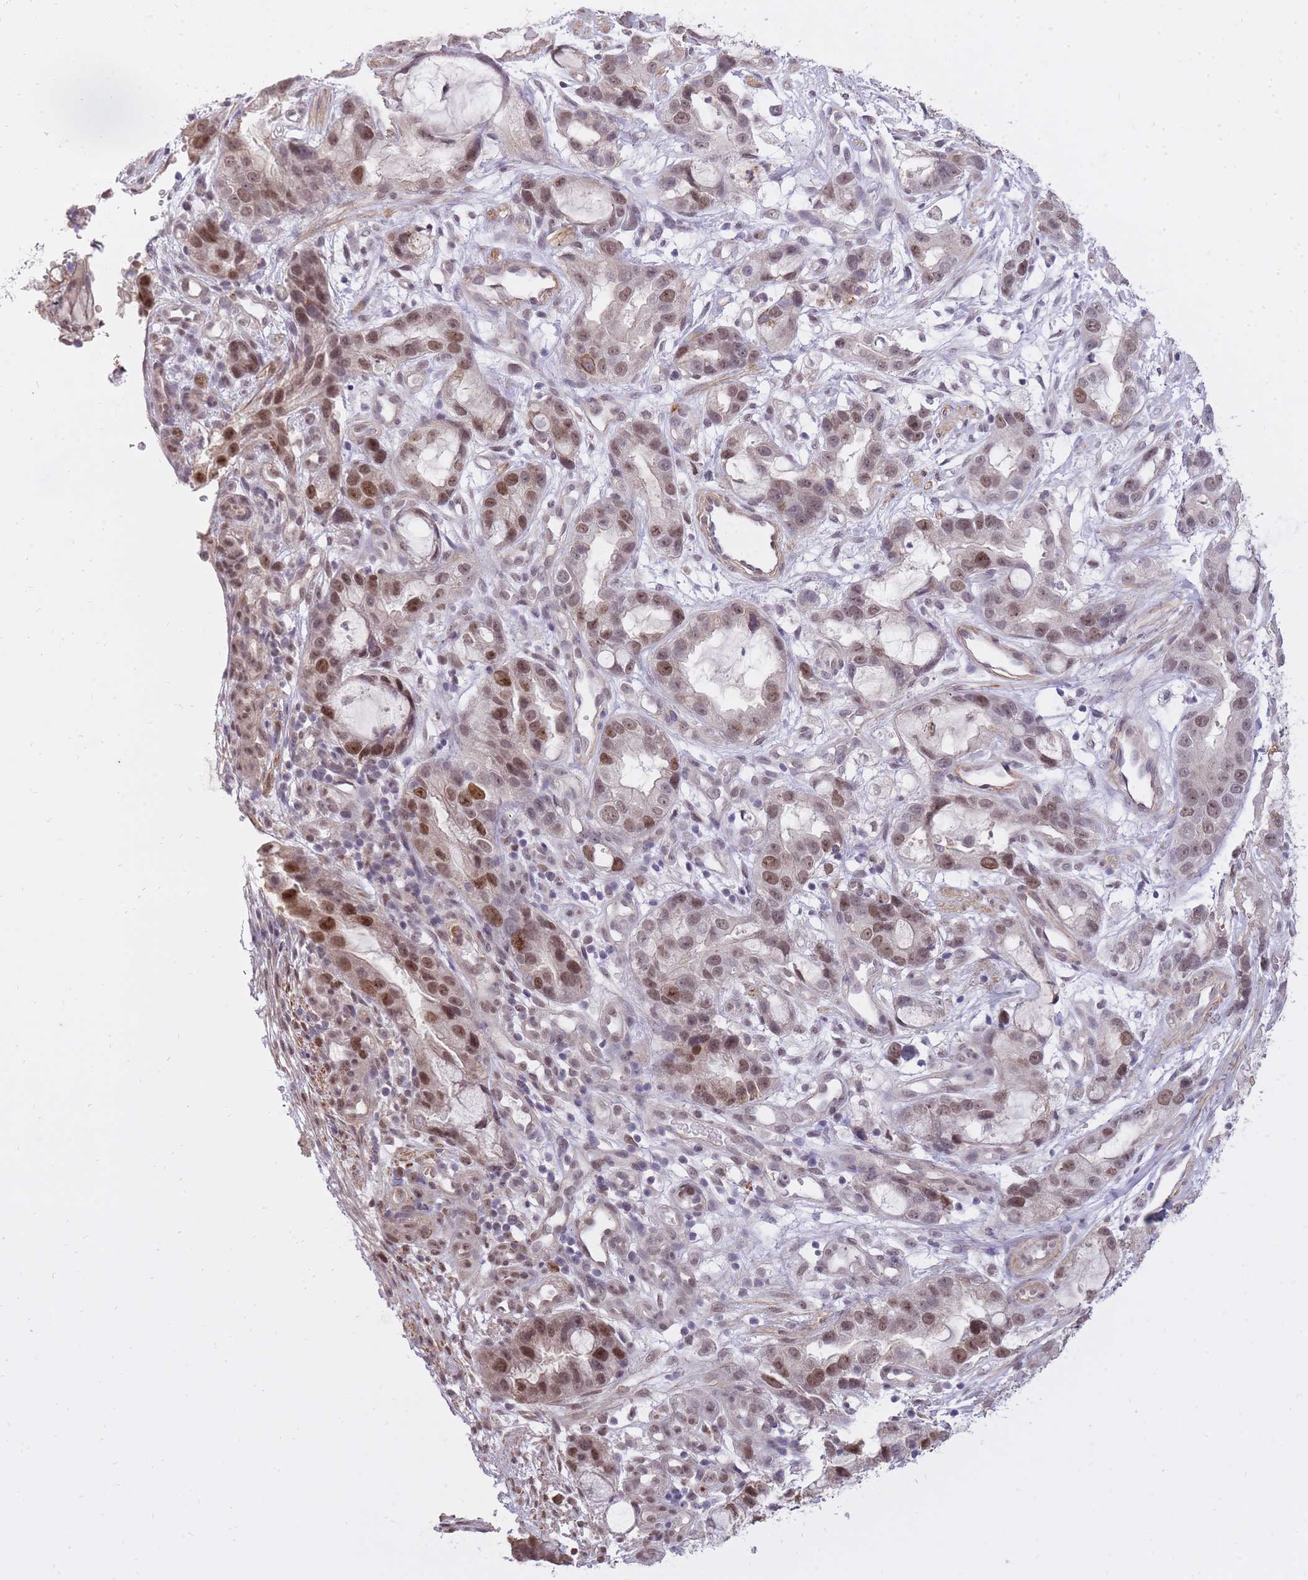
{"staining": {"intensity": "moderate", "quantity": ">75%", "location": "nuclear"}, "tissue": "stomach cancer", "cell_type": "Tumor cells", "image_type": "cancer", "snomed": [{"axis": "morphology", "description": "Adenocarcinoma, NOS"}, {"axis": "topography", "description": "Stomach"}], "caption": "Immunohistochemical staining of stomach cancer reveals medium levels of moderate nuclear protein positivity in approximately >75% of tumor cells.", "gene": "TIGD1", "patient": {"sex": "male", "age": 55}}